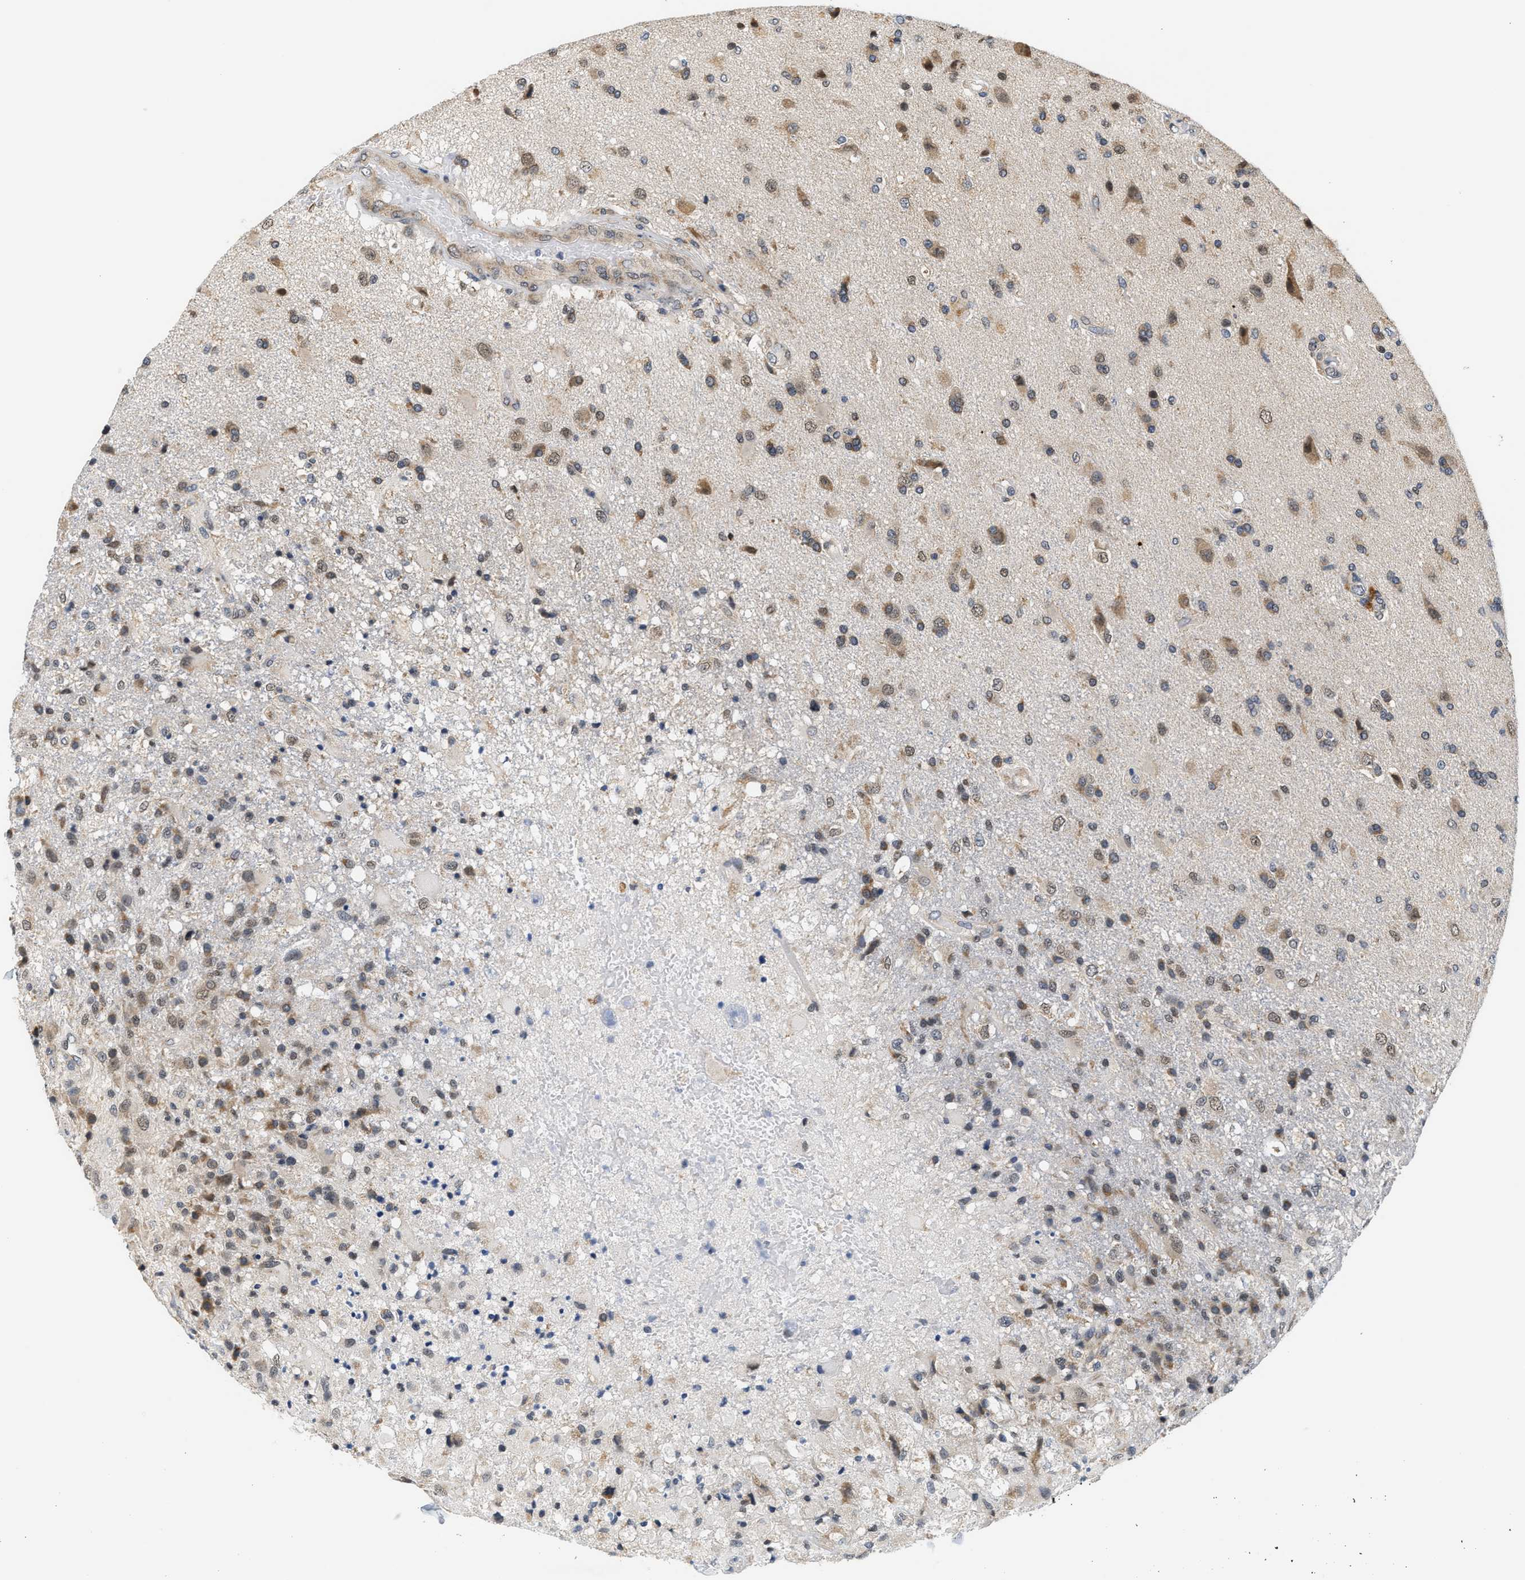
{"staining": {"intensity": "moderate", "quantity": ">75%", "location": "cytoplasmic/membranous"}, "tissue": "glioma", "cell_type": "Tumor cells", "image_type": "cancer", "snomed": [{"axis": "morphology", "description": "Glioma, malignant, High grade"}, {"axis": "topography", "description": "Brain"}], "caption": "The immunohistochemical stain highlights moderate cytoplasmic/membranous expression in tumor cells of glioma tissue. The staining was performed using DAB (3,3'-diaminobenzidine) to visualize the protein expression in brown, while the nuclei were stained in blue with hematoxylin (Magnification: 20x).", "gene": "GIGYF1", "patient": {"sex": "male", "age": 72}}